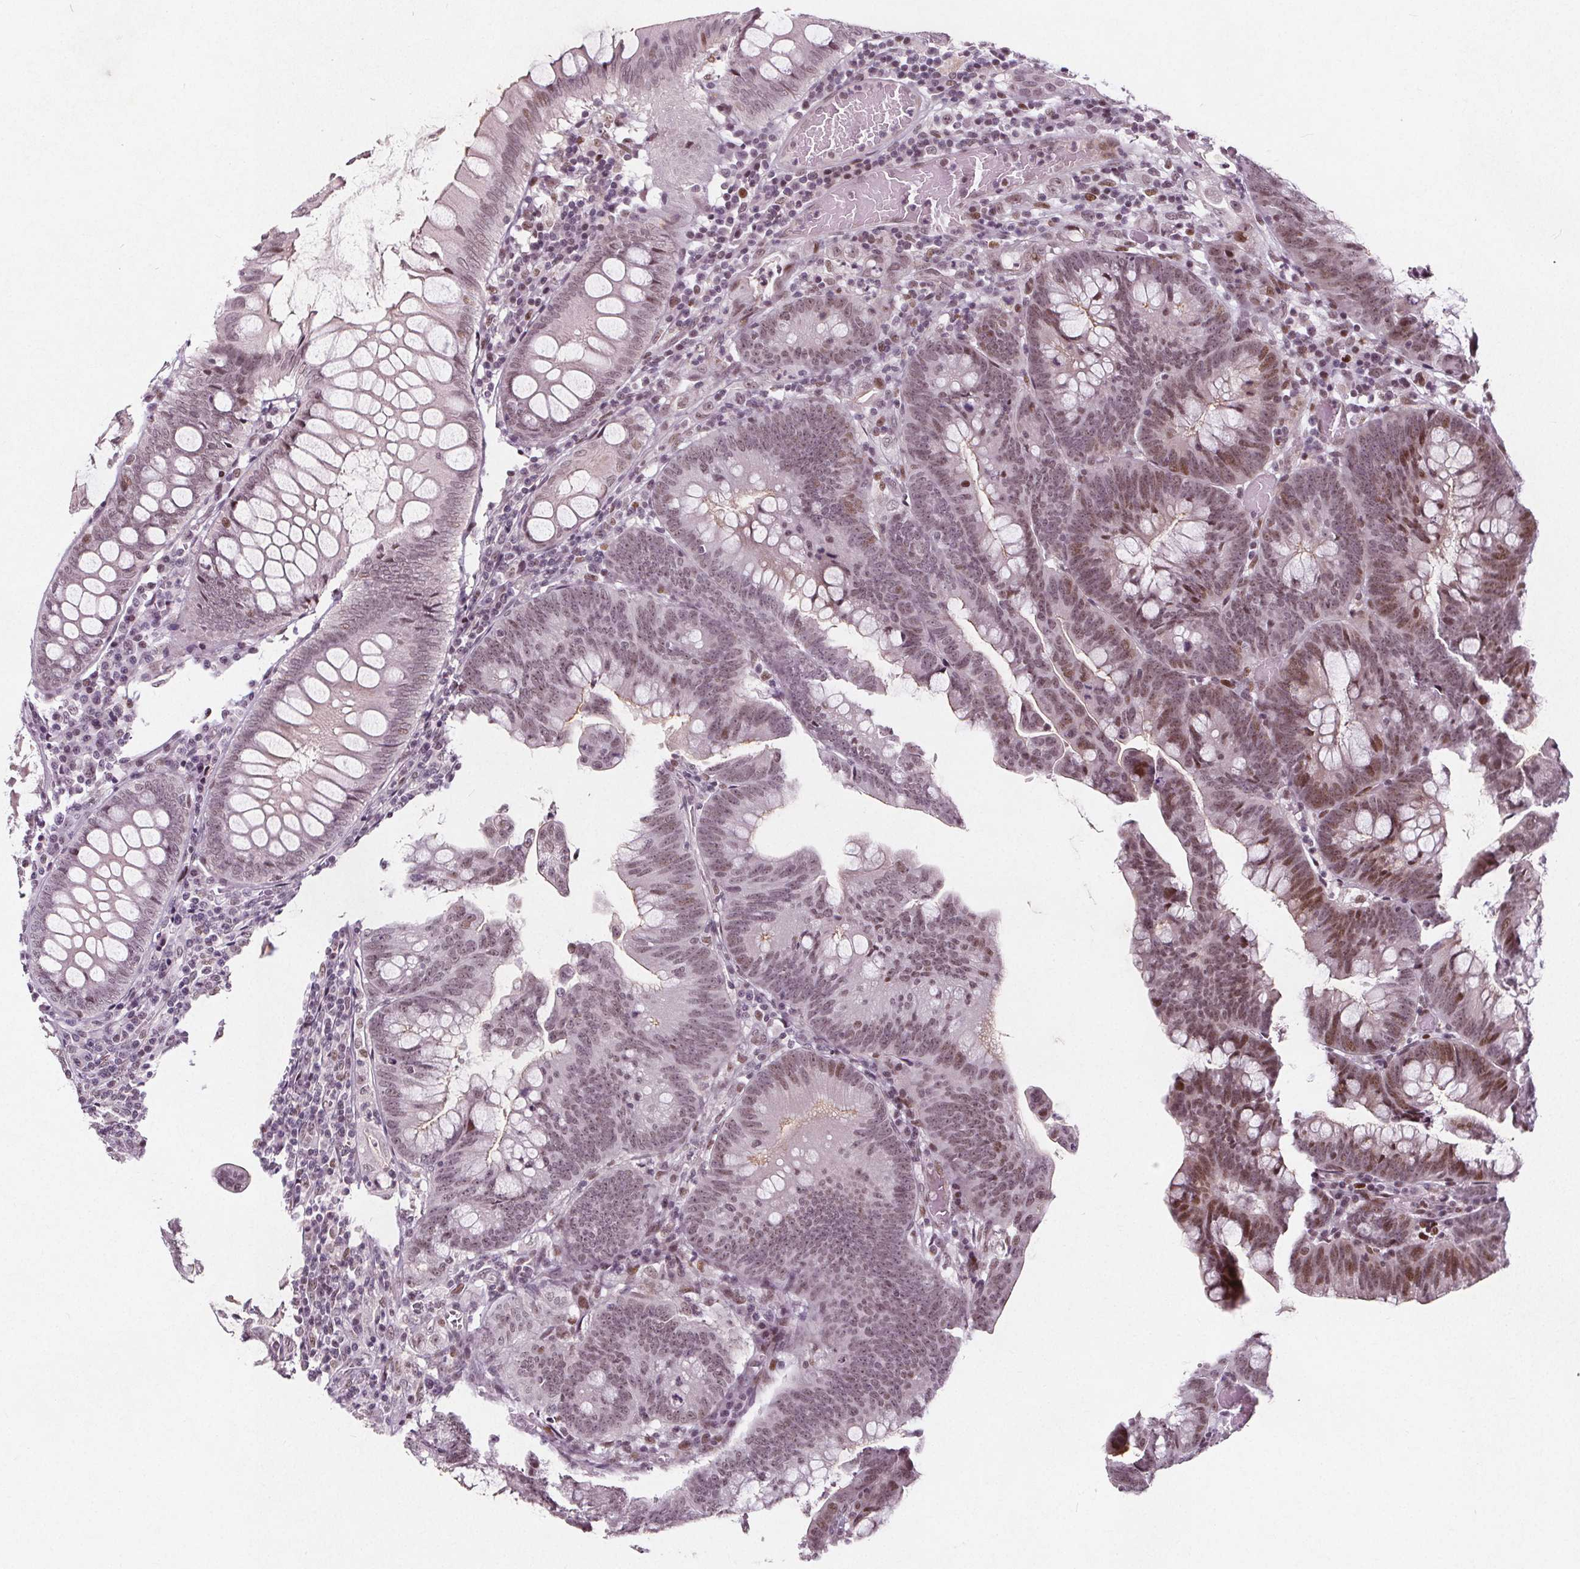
{"staining": {"intensity": "moderate", "quantity": "25%-75%", "location": "nuclear"}, "tissue": "colorectal cancer", "cell_type": "Tumor cells", "image_type": "cancer", "snomed": [{"axis": "morphology", "description": "Adenocarcinoma, NOS"}, {"axis": "topography", "description": "Colon"}], "caption": "Protein analysis of colorectal cancer tissue reveals moderate nuclear expression in approximately 25%-75% of tumor cells.", "gene": "TAF6L", "patient": {"sex": "male", "age": 62}}